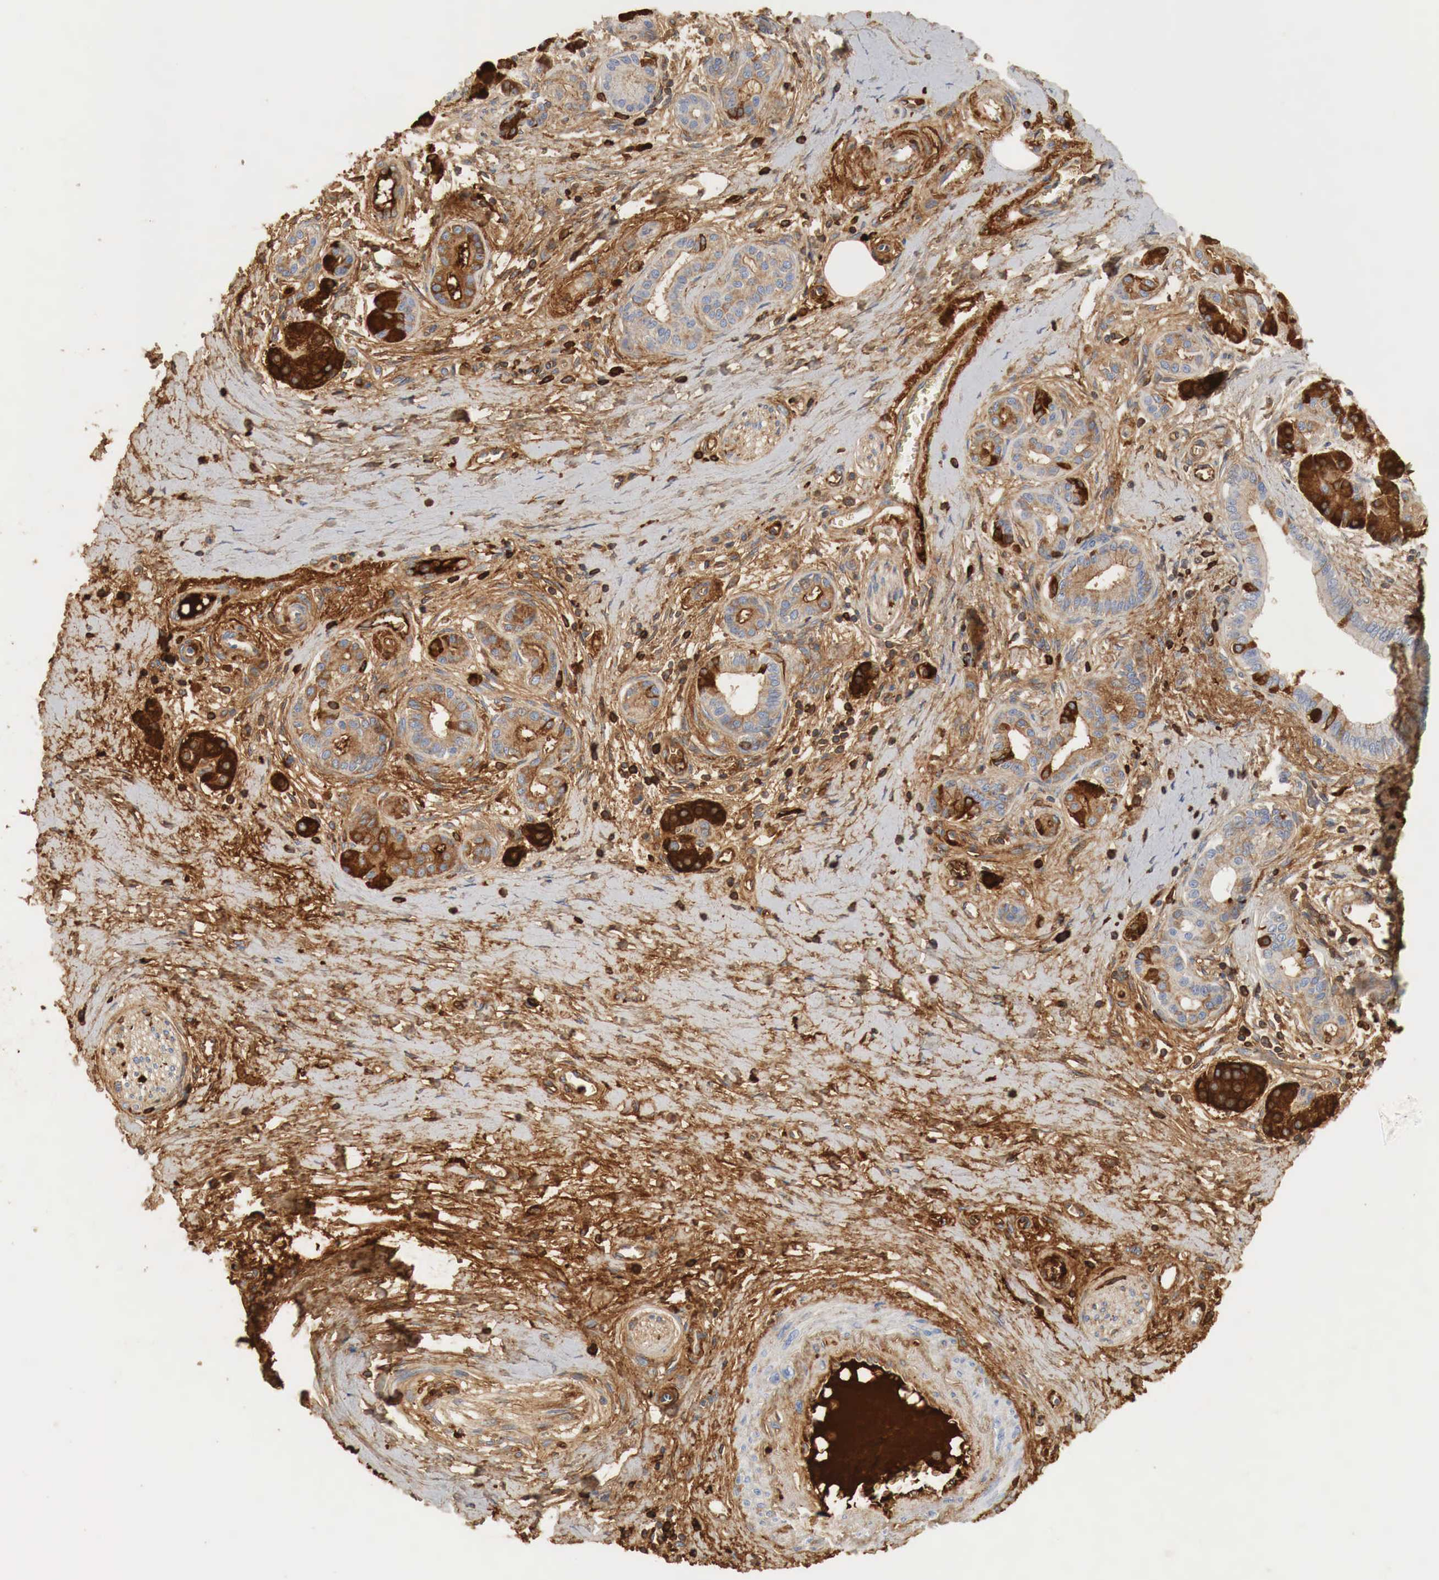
{"staining": {"intensity": "strong", "quantity": "25%-75%", "location": "cytoplasmic/membranous"}, "tissue": "pancreatic cancer", "cell_type": "Tumor cells", "image_type": "cancer", "snomed": [{"axis": "morphology", "description": "Adenocarcinoma, NOS"}, {"axis": "topography", "description": "Pancreas"}], "caption": "A brown stain labels strong cytoplasmic/membranous staining of a protein in pancreatic cancer (adenocarcinoma) tumor cells. (DAB (3,3'-diaminobenzidine) IHC with brightfield microscopy, high magnification).", "gene": "IGLC3", "patient": {"sex": "female", "age": 66}}